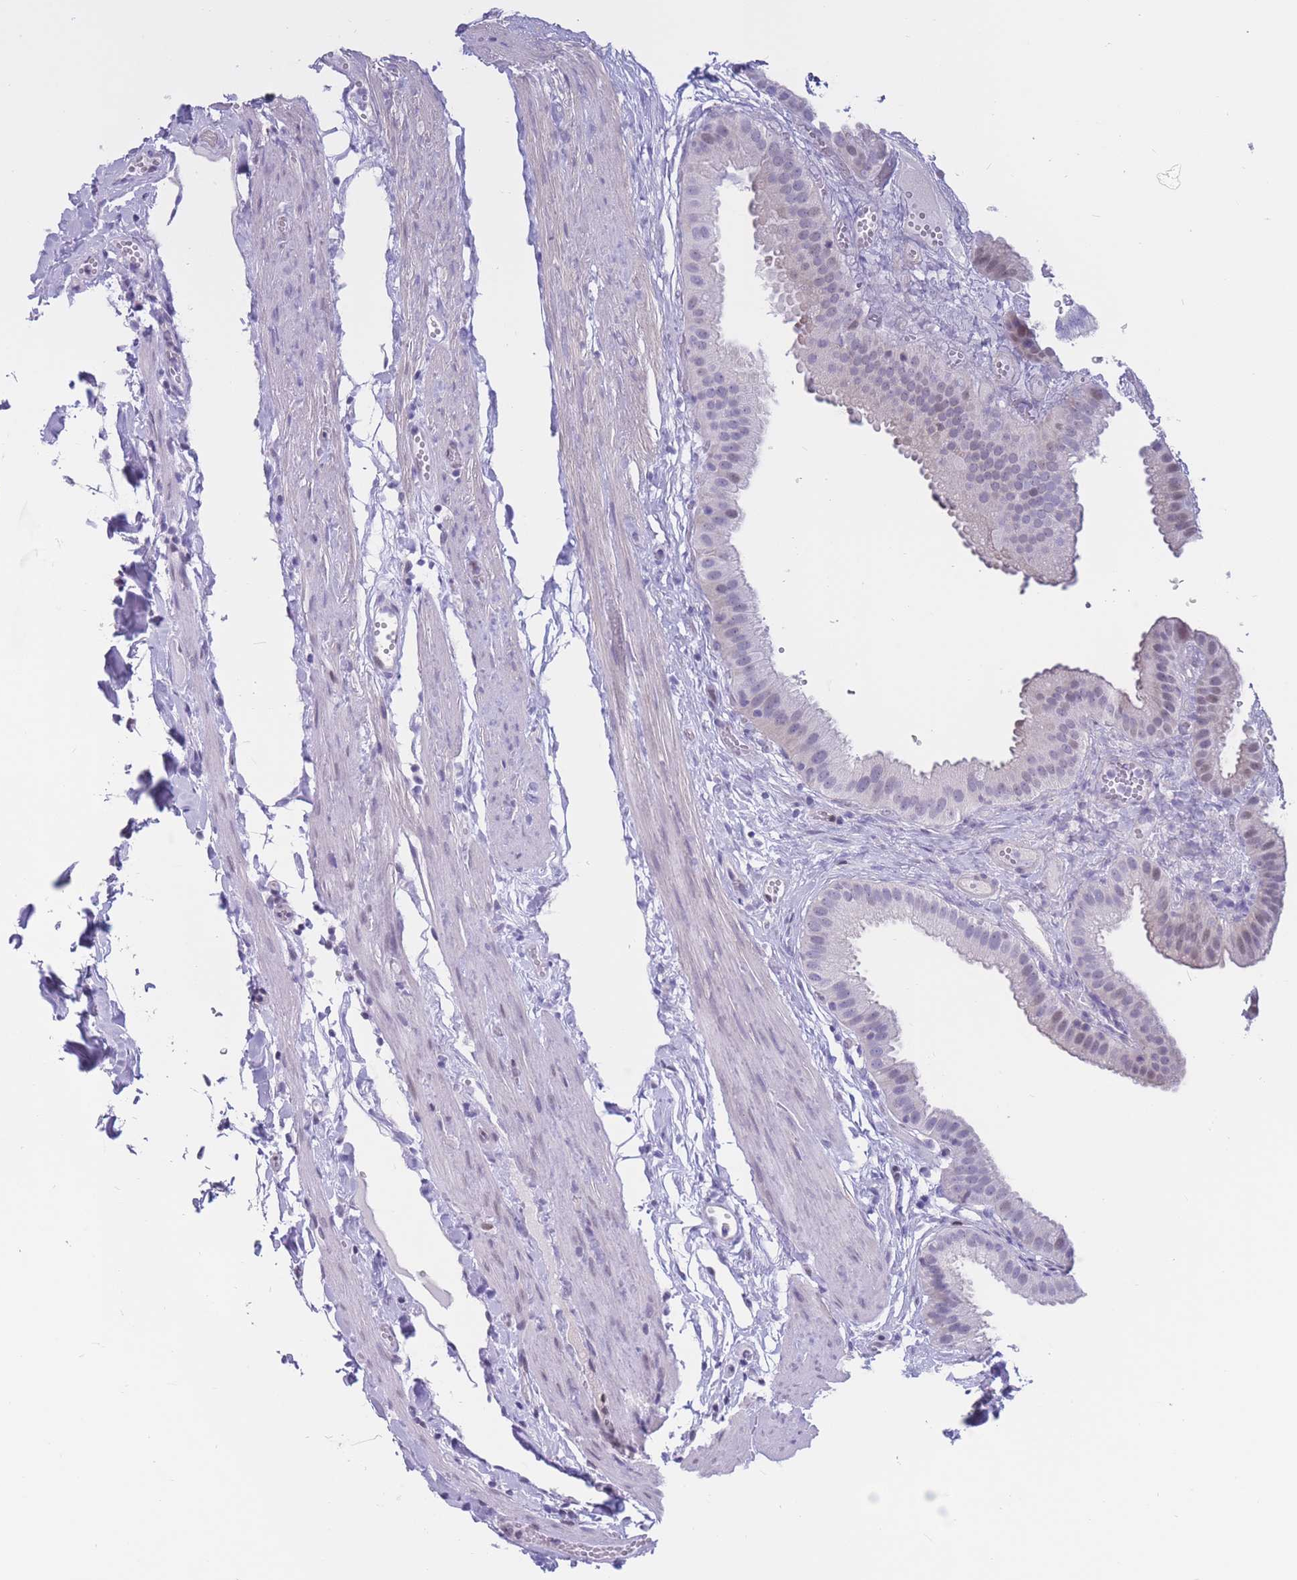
{"staining": {"intensity": "negative", "quantity": "none", "location": "none"}, "tissue": "gallbladder", "cell_type": "Glandular cells", "image_type": "normal", "snomed": [{"axis": "morphology", "description": "Normal tissue, NOS"}, {"axis": "topography", "description": "Gallbladder"}], "caption": "Glandular cells show no significant protein positivity in unremarkable gallbladder. Nuclei are stained in blue.", "gene": "NASP", "patient": {"sex": "female", "age": 61}}